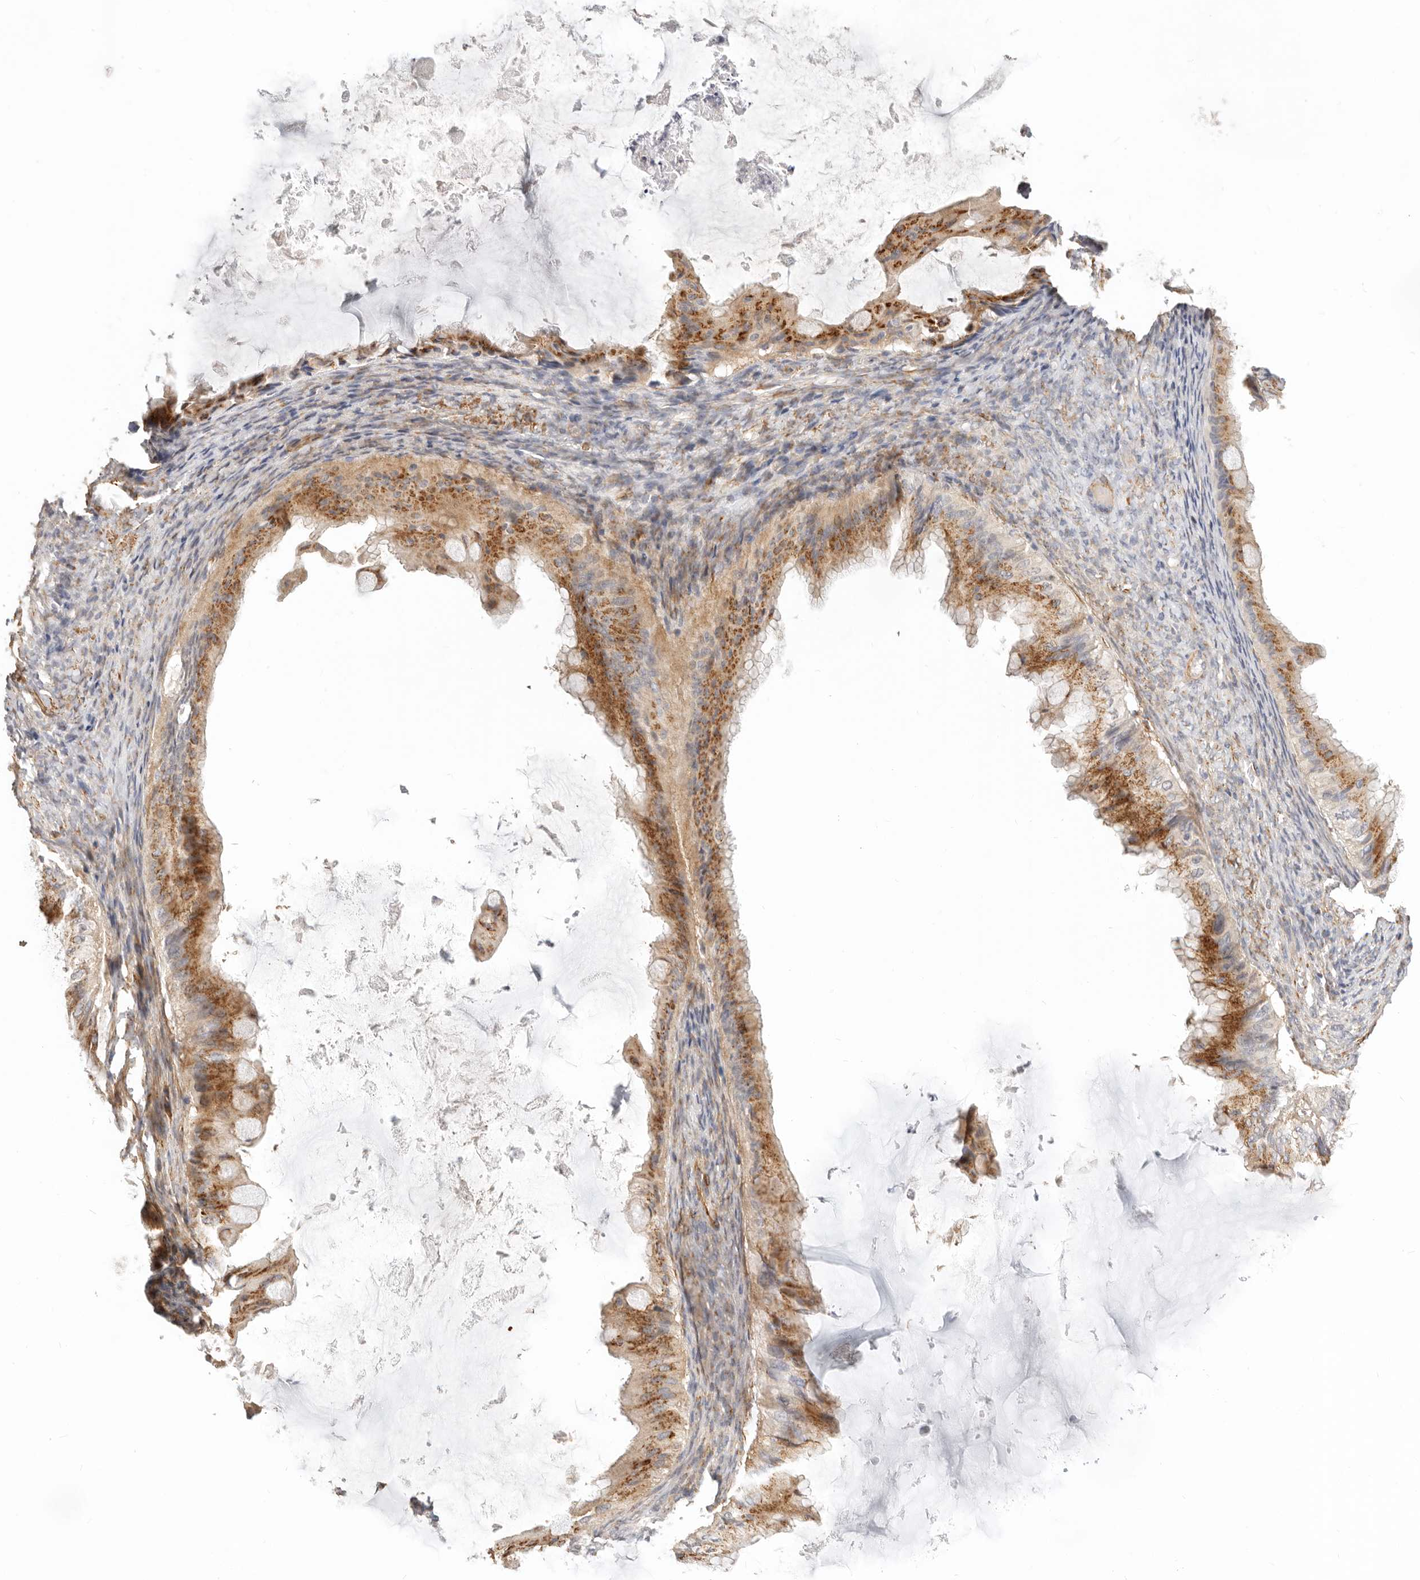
{"staining": {"intensity": "moderate", "quantity": ">75%", "location": "cytoplasmic/membranous"}, "tissue": "ovarian cancer", "cell_type": "Tumor cells", "image_type": "cancer", "snomed": [{"axis": "morphology", "description": "Cystadenocarcinoma, mucinous, NOS"}, {"axis": "topography", "description": "Ovary"}], "caption": "Mucinous cystadenocarcinoma (ovarian) stained for a protein reveals moderate cytoplasmic/membranous positivity in tumor cells. (Brightfield microscopy of DAB IHC at high magnification).", "gene": "RABAC1", "patient": {"sex": "female", "age": 61}}